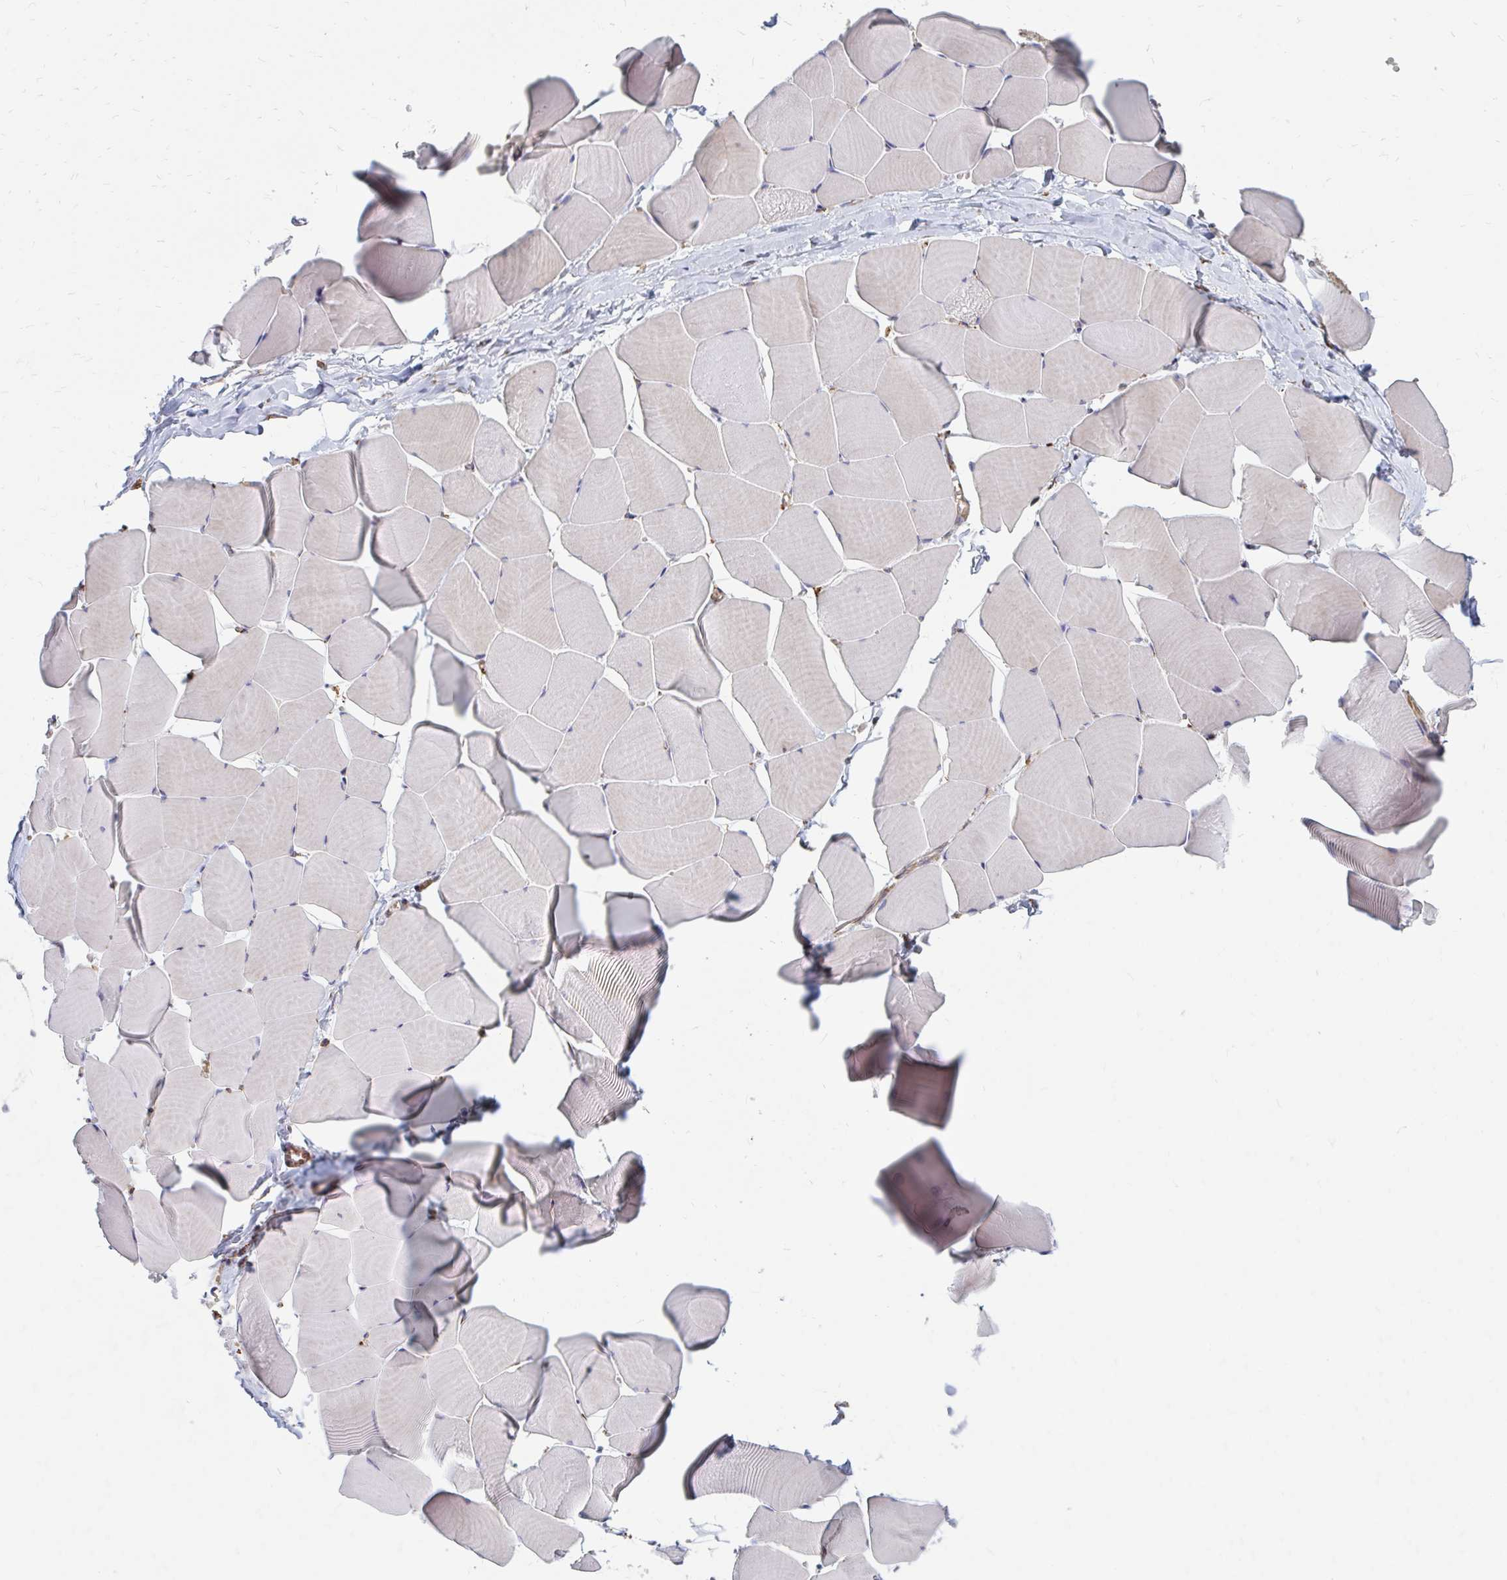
{"staining": {"intensity": "negative", "quantity": "none", "location": "none"}, "tissue": "skeletal muscle", "cell_type": "Myocytes", "image_type": "normal", "snomed": [{"axis": "morphology", "description": "Normal tissue, NOS"}, {"axis": "topography", "description": "Skeletal muscle"}], "caption": "DAB (3,3'-diaminobenzidine) immunohistochemical staining of unremarkable skeletal muscle reveals no significant expression in myocytes.", "gene": "PPP1R13L", "patient": {"sex": "male", "age": 25}}